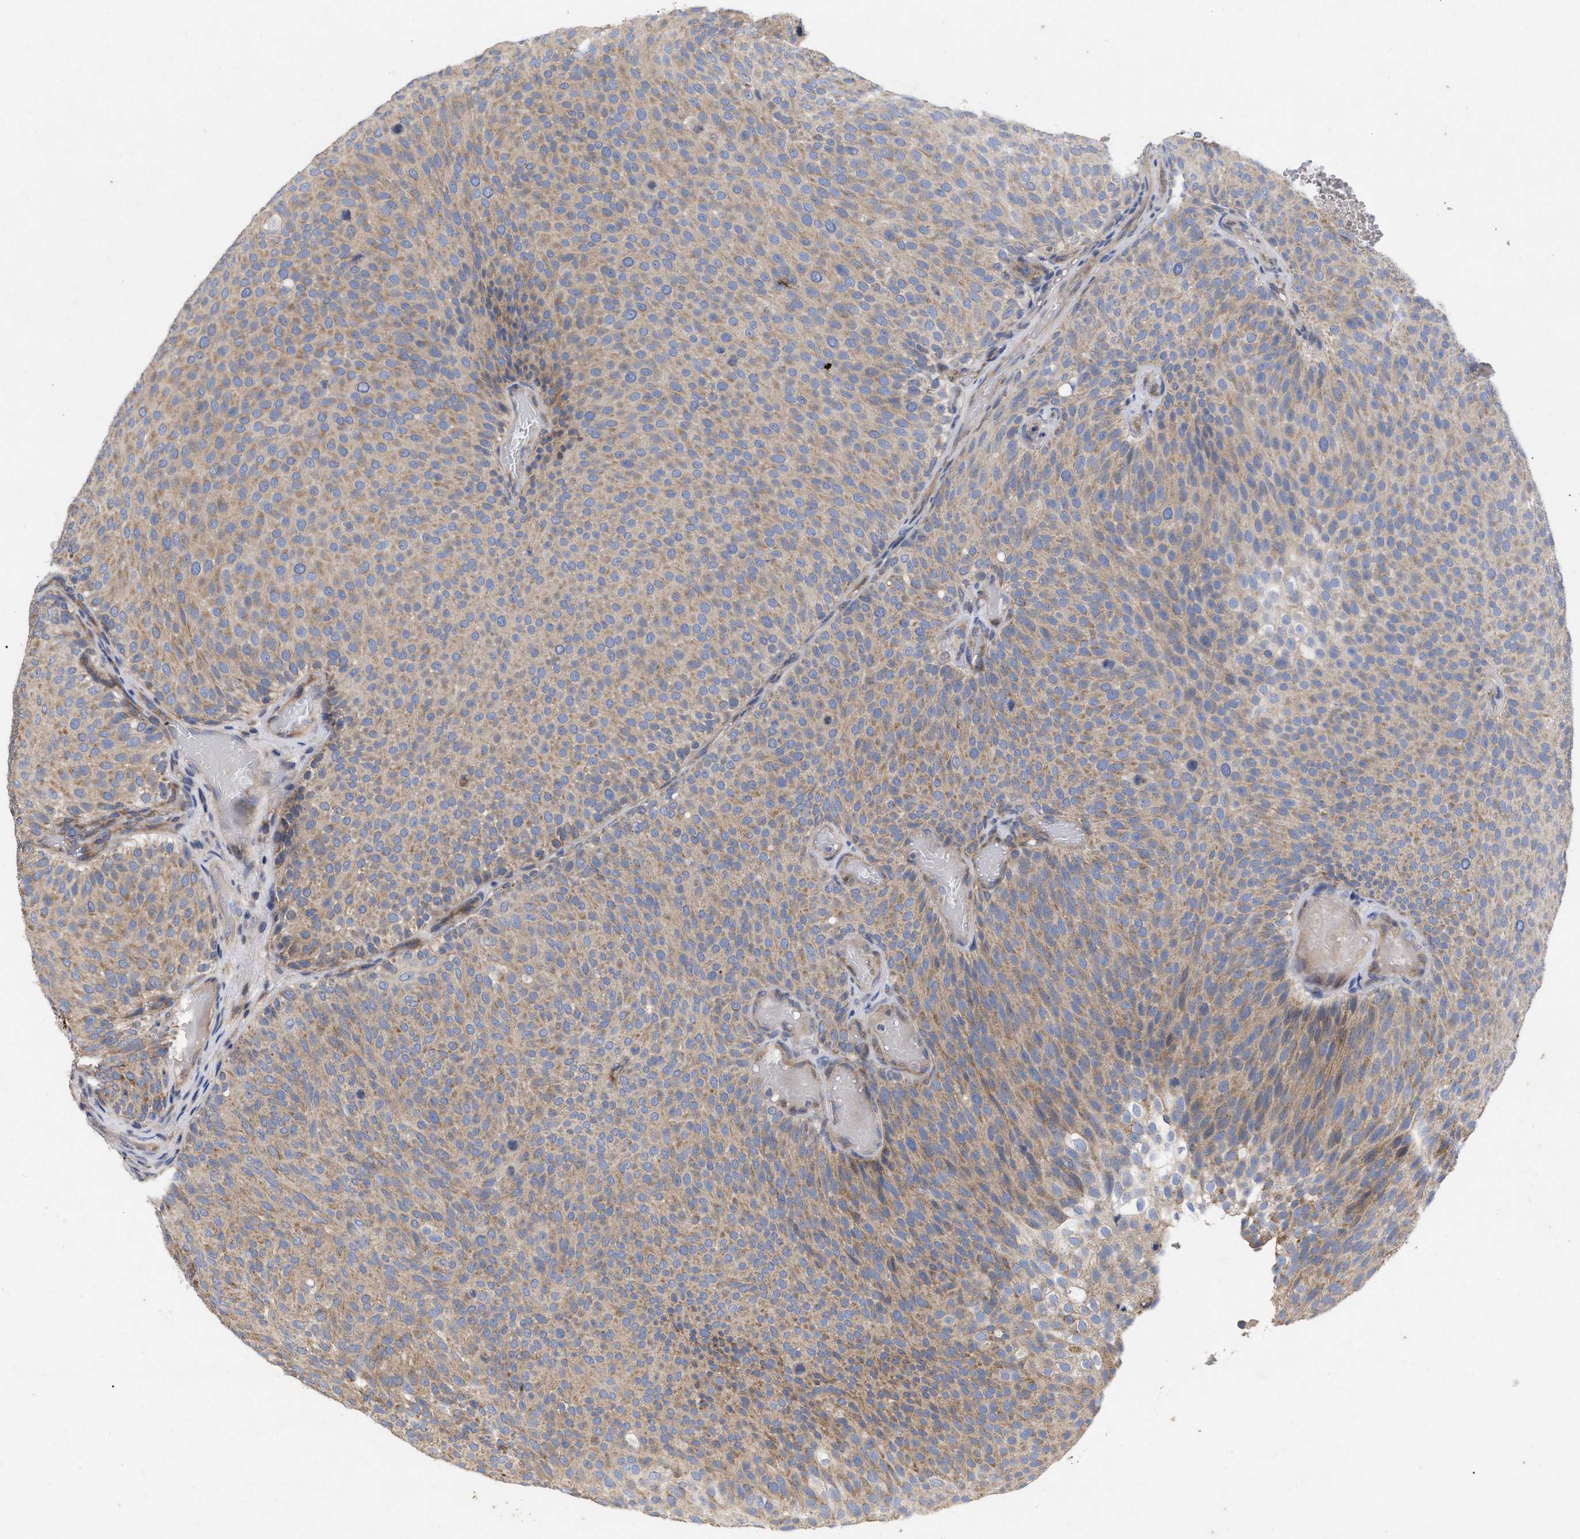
{"staining": {"intensity": "moderate", "quantity": ">75%", "location": "cytoplasmic/membranous"}, "tissue": "urothelial cancer", "cell_type": "Tumor cells", "image_type": "cancer", "snomed": [{"axis": "morphology", "description": "Urothelial carcinoma, Low grade"}, {"axis": "topography", "description": "Urinary bladder"}], "caption": "Brown immunohistochemical staining in human low-grade urothelial carcinoma demonstrates moderate cytoplasmic/membranous positivity in about >75% of tumor cells. The staining was performed using DAB, with brown indicating positive protein expression. Nuclei are stained blue with hematoxylin.", "gene": "VIP", "patient": {"sex": "male", "age": 78}}